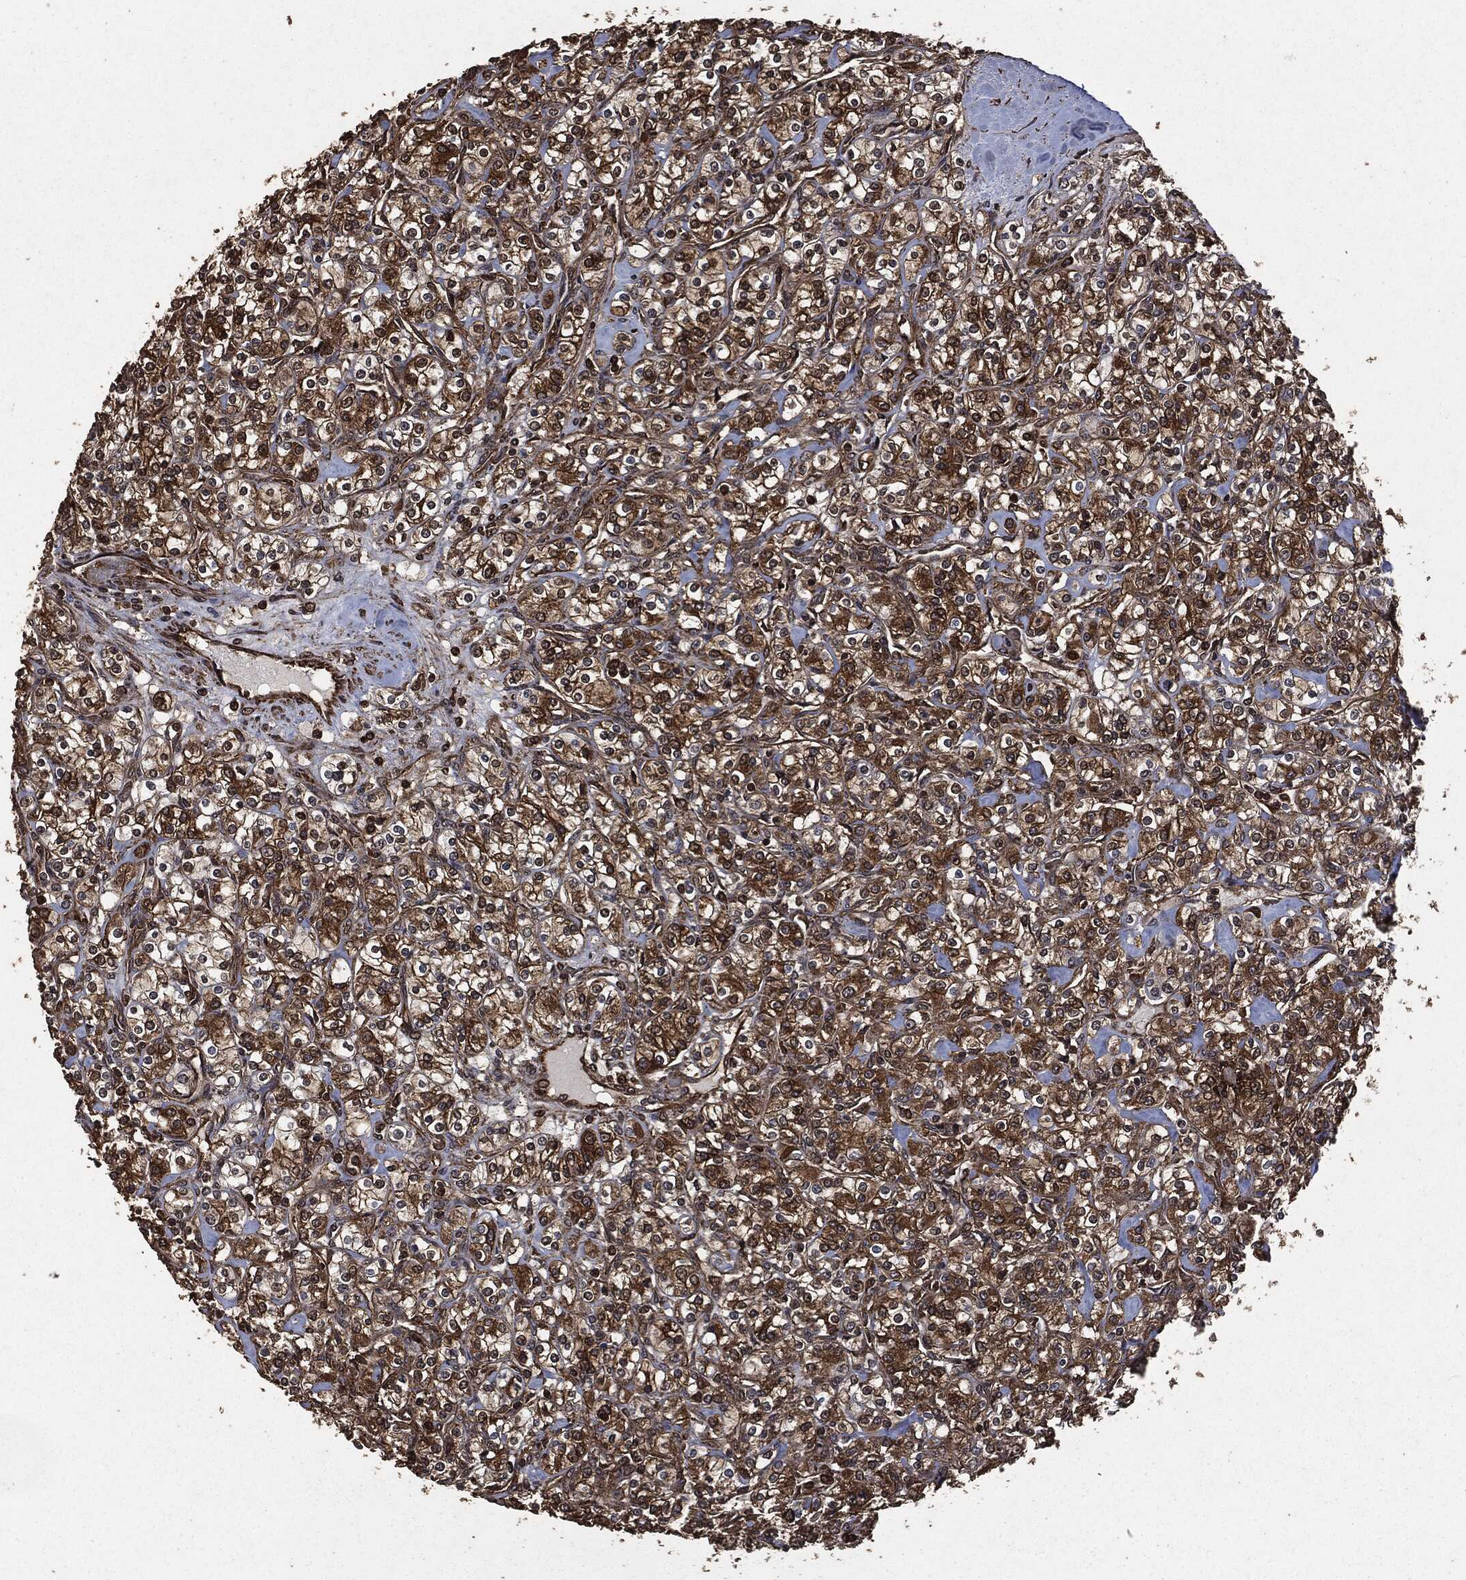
{"staining": {"intensity": "strong", "quantity": "<25%", "location": "cytoplasmic/membranous"}, "tissue": "renal cancer", "cell_type": "Tumor cells", "image_type": "cancer", "snomed": [{"axis": "morphology", "description": "Adenocarcinoma, NOS"}, {"axis": "topography", "description": "Kidney"}], "caption": "Tumor cells reveal medium levels of strong cytoplasmic/membranous expression in about <25% of cells in renal cancer.", "gene": "HRAS", "patient": {"sex": "male", "age": 77}}